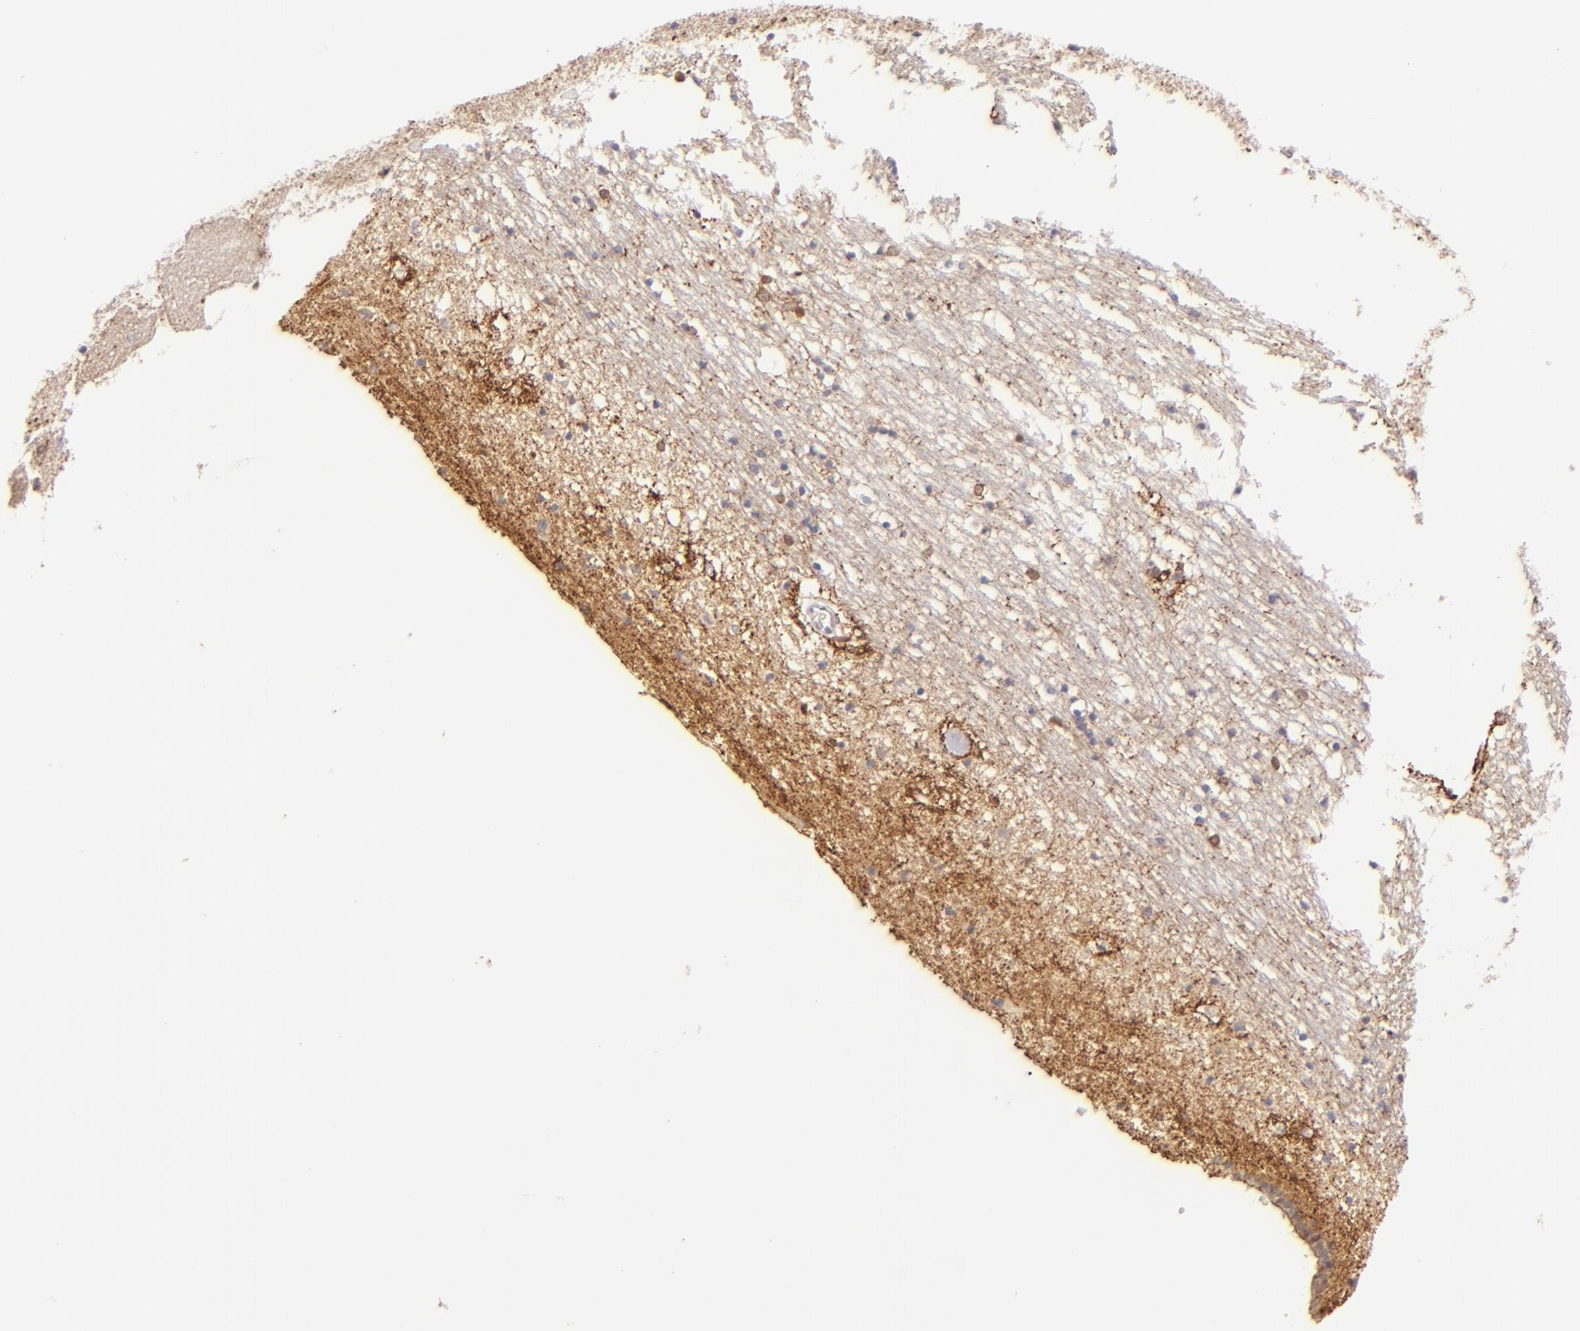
{"staining": {"intensity": "weak", "quantity": "<25%", "location": "cytoplasmic/membranous"}, "tissue": "caudate", "cell_type": "Glial cells", "image_type": "normal", "snomed": [{"axis": "morphology", "description": "Normal tissue, NOS"}, {"axis": "topography", "description": "Lateral ventricle wall"}], "caption": "Immunohistochemistry micrograph of unremarkable caudate stained for a protein (brown), which reveals no expression in glial cells.", "gene": "BTK", "patient": {"sex": "male", "age": 45}}